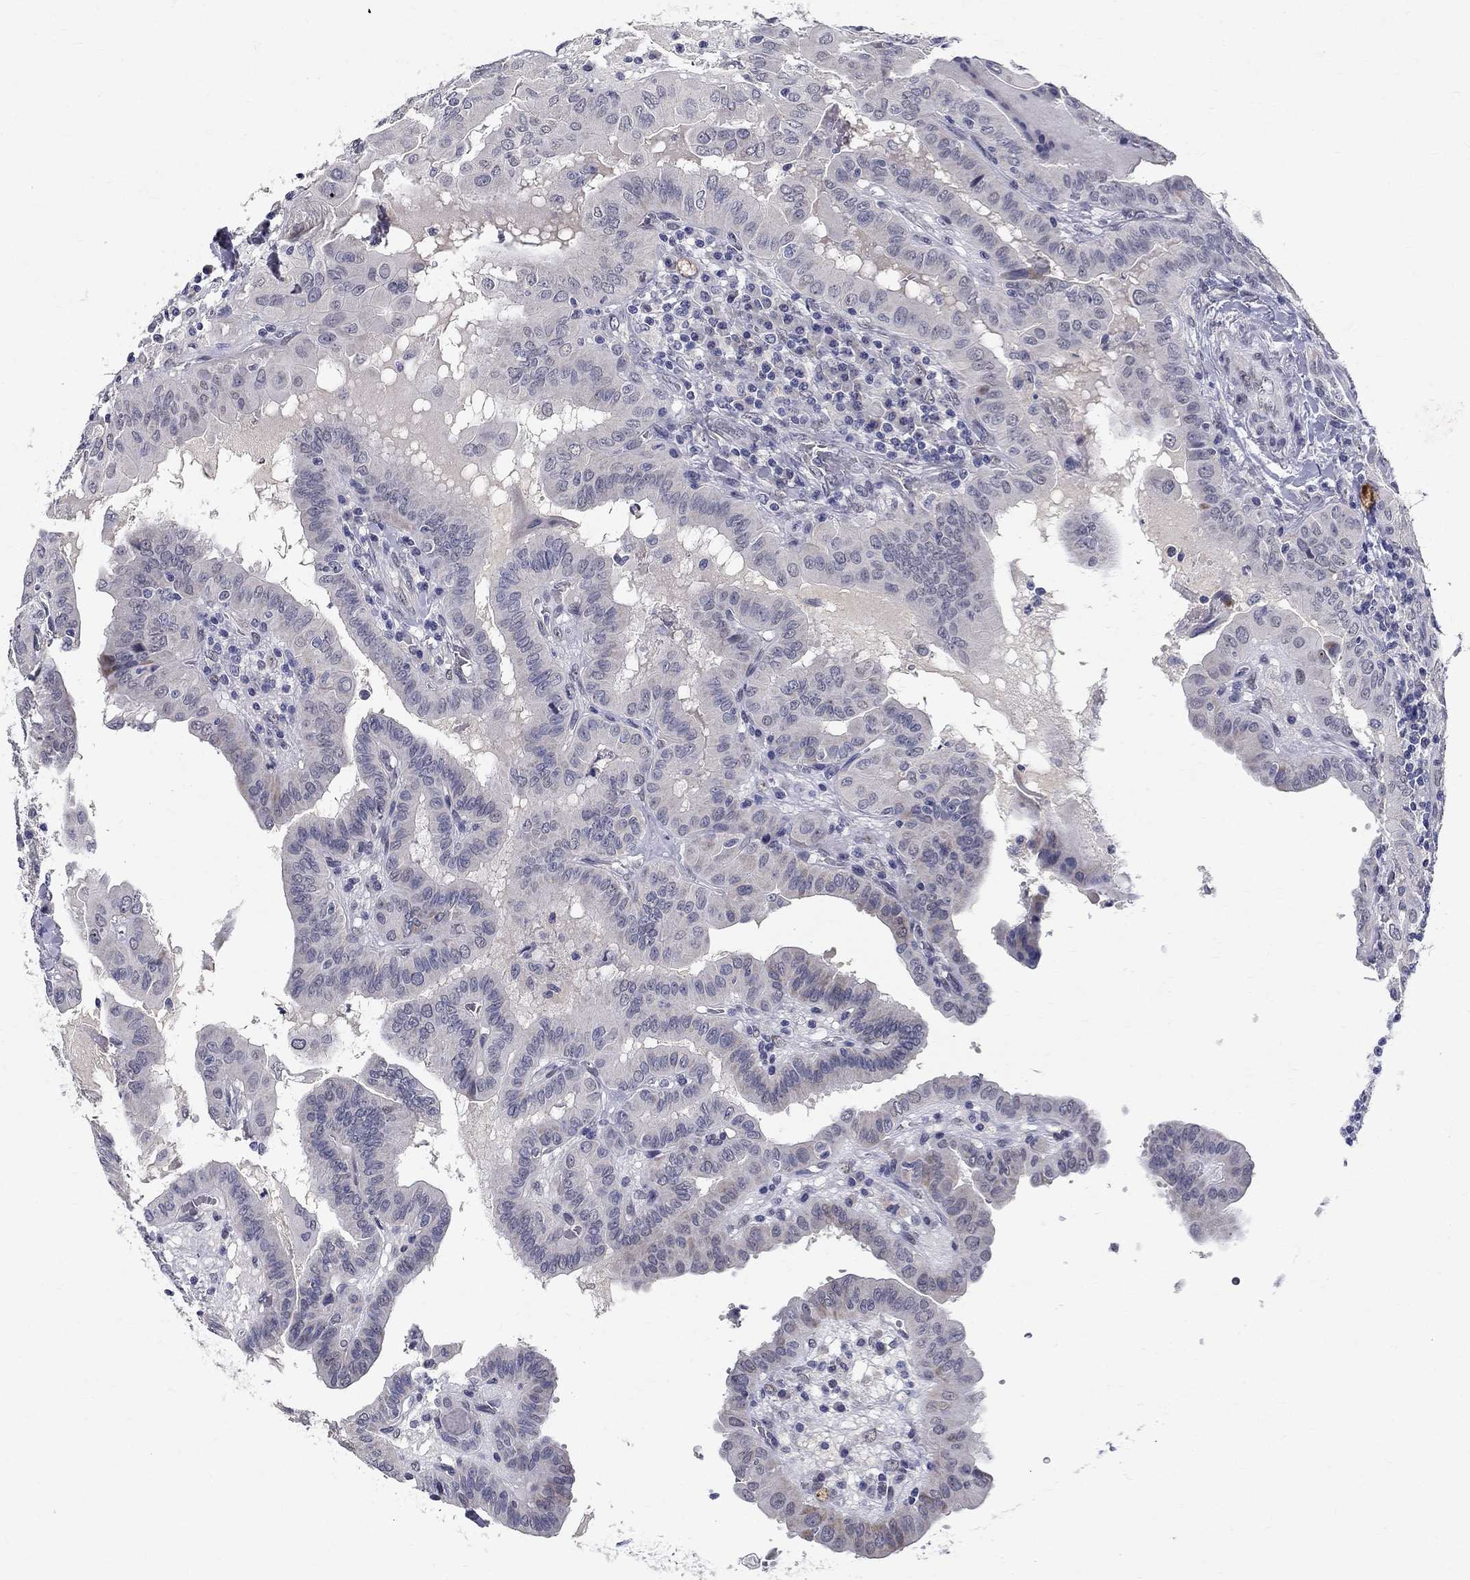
{"staining": {"intensity": "negative", "quantity": "none", "location": "none"}, "tissue": "thyroid cancer", "cell_type": "Tumor cells", "image_type": "cancer", "snomed": [{"axis": "morphology", "description": "Papillary adenocarcinoma, NOS"}, {"axis": "topography", "description": "Thyroid gland"}], "caption": "This is an immunohistochemistry (IHC) histopathology image of thyroid cancer (papillary adenocarcinoma). There is no staining in tumor cells.", "gene": "RBFOX1", "patient": {"sex": "female", "age": 37}}